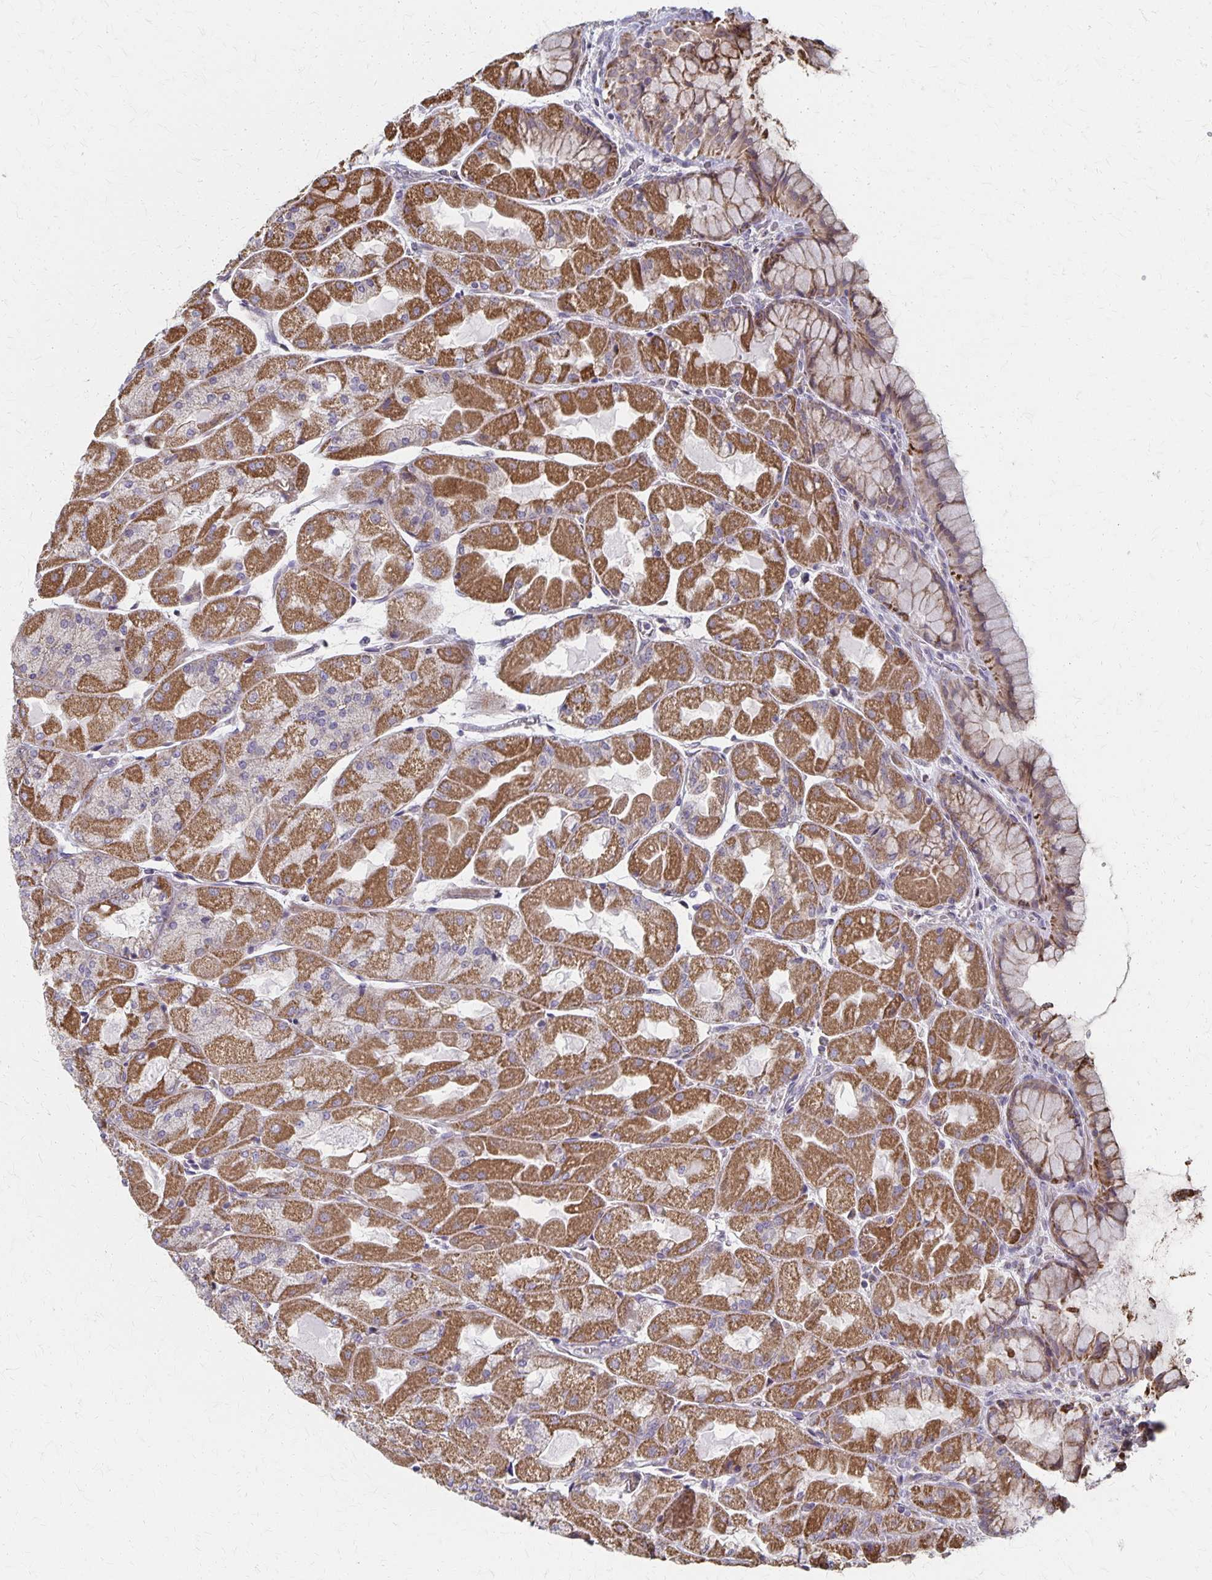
{"staining": {"intensity": "moderate", "quantity": ">75%", "location": "cytoplasmic/membranous"}, "tissue": "stomach", "cell_type": "Glandular cells", "image_type": "normal", "snomed": [{"axis": "morphology", "description": "Normal tissue, NOS"}, {"axis": "topography", "description": "Stomach"}], "caption": "This is a photomicrograph of immunohistochemistry (IHC) staining of unremarkable stomach, which shows moderate staining in the cytoplasmic/membranous of glandular cells.", "gene": "DYRK4", "patient": {"sex": "female", "age": 61}}